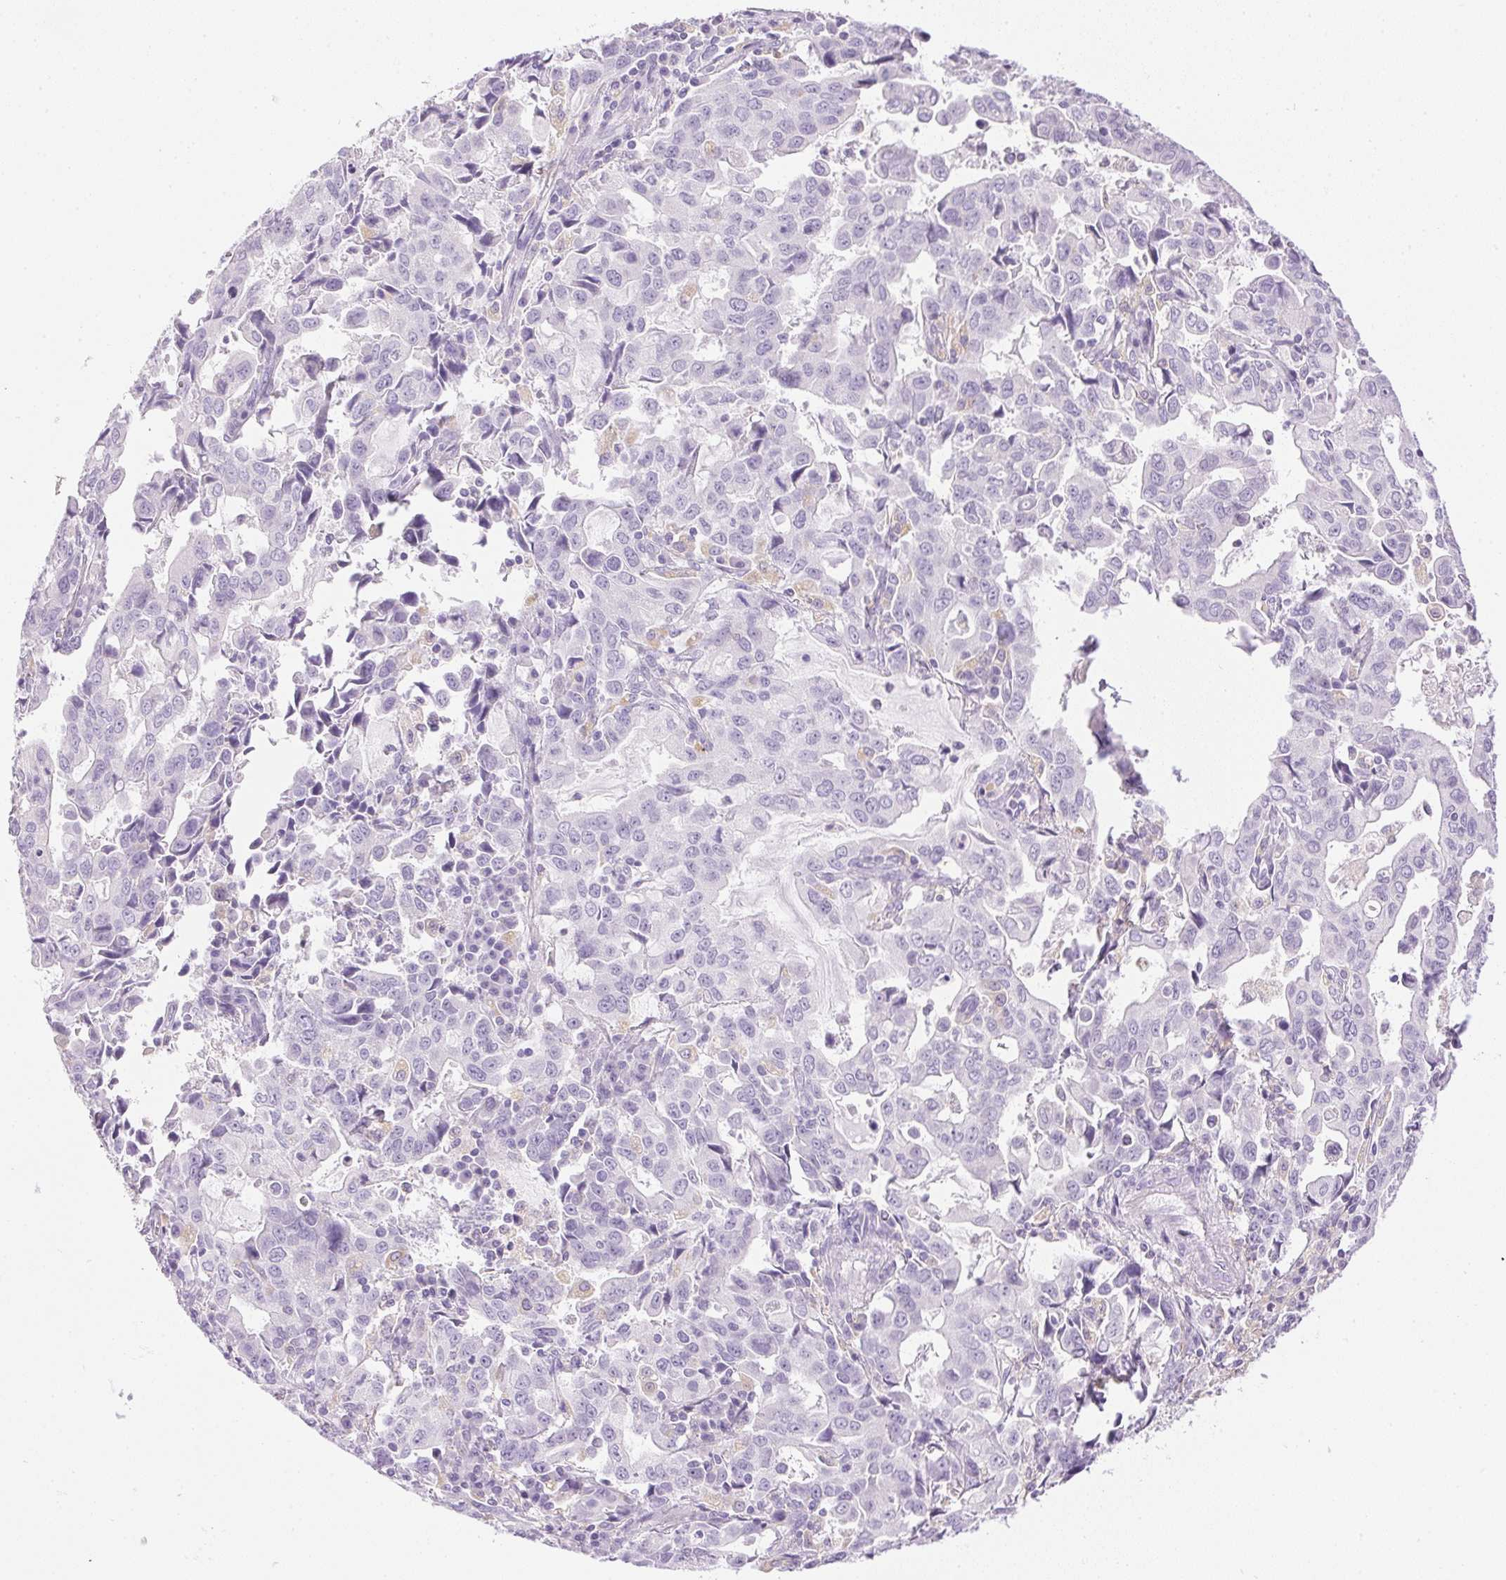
{"staining": {"intensity": "negative", "quantity": "none", "location": "none"}, "tissue": "stomach cancer", "cell_type": "Tumor cells", "image_type": "cancer", "snomed": [{"axis": "morphology", "description": "Adenocarcinoma, NOS"}, {"axis": "topography", "description": "Stomach, upper"}], "caption": "Immunohistochemical staining of human stomach cancer displays no significant expression in tumor cells.", "gene": "ATP6V1G3", "patient": {"sex": "male", "age": 85}}